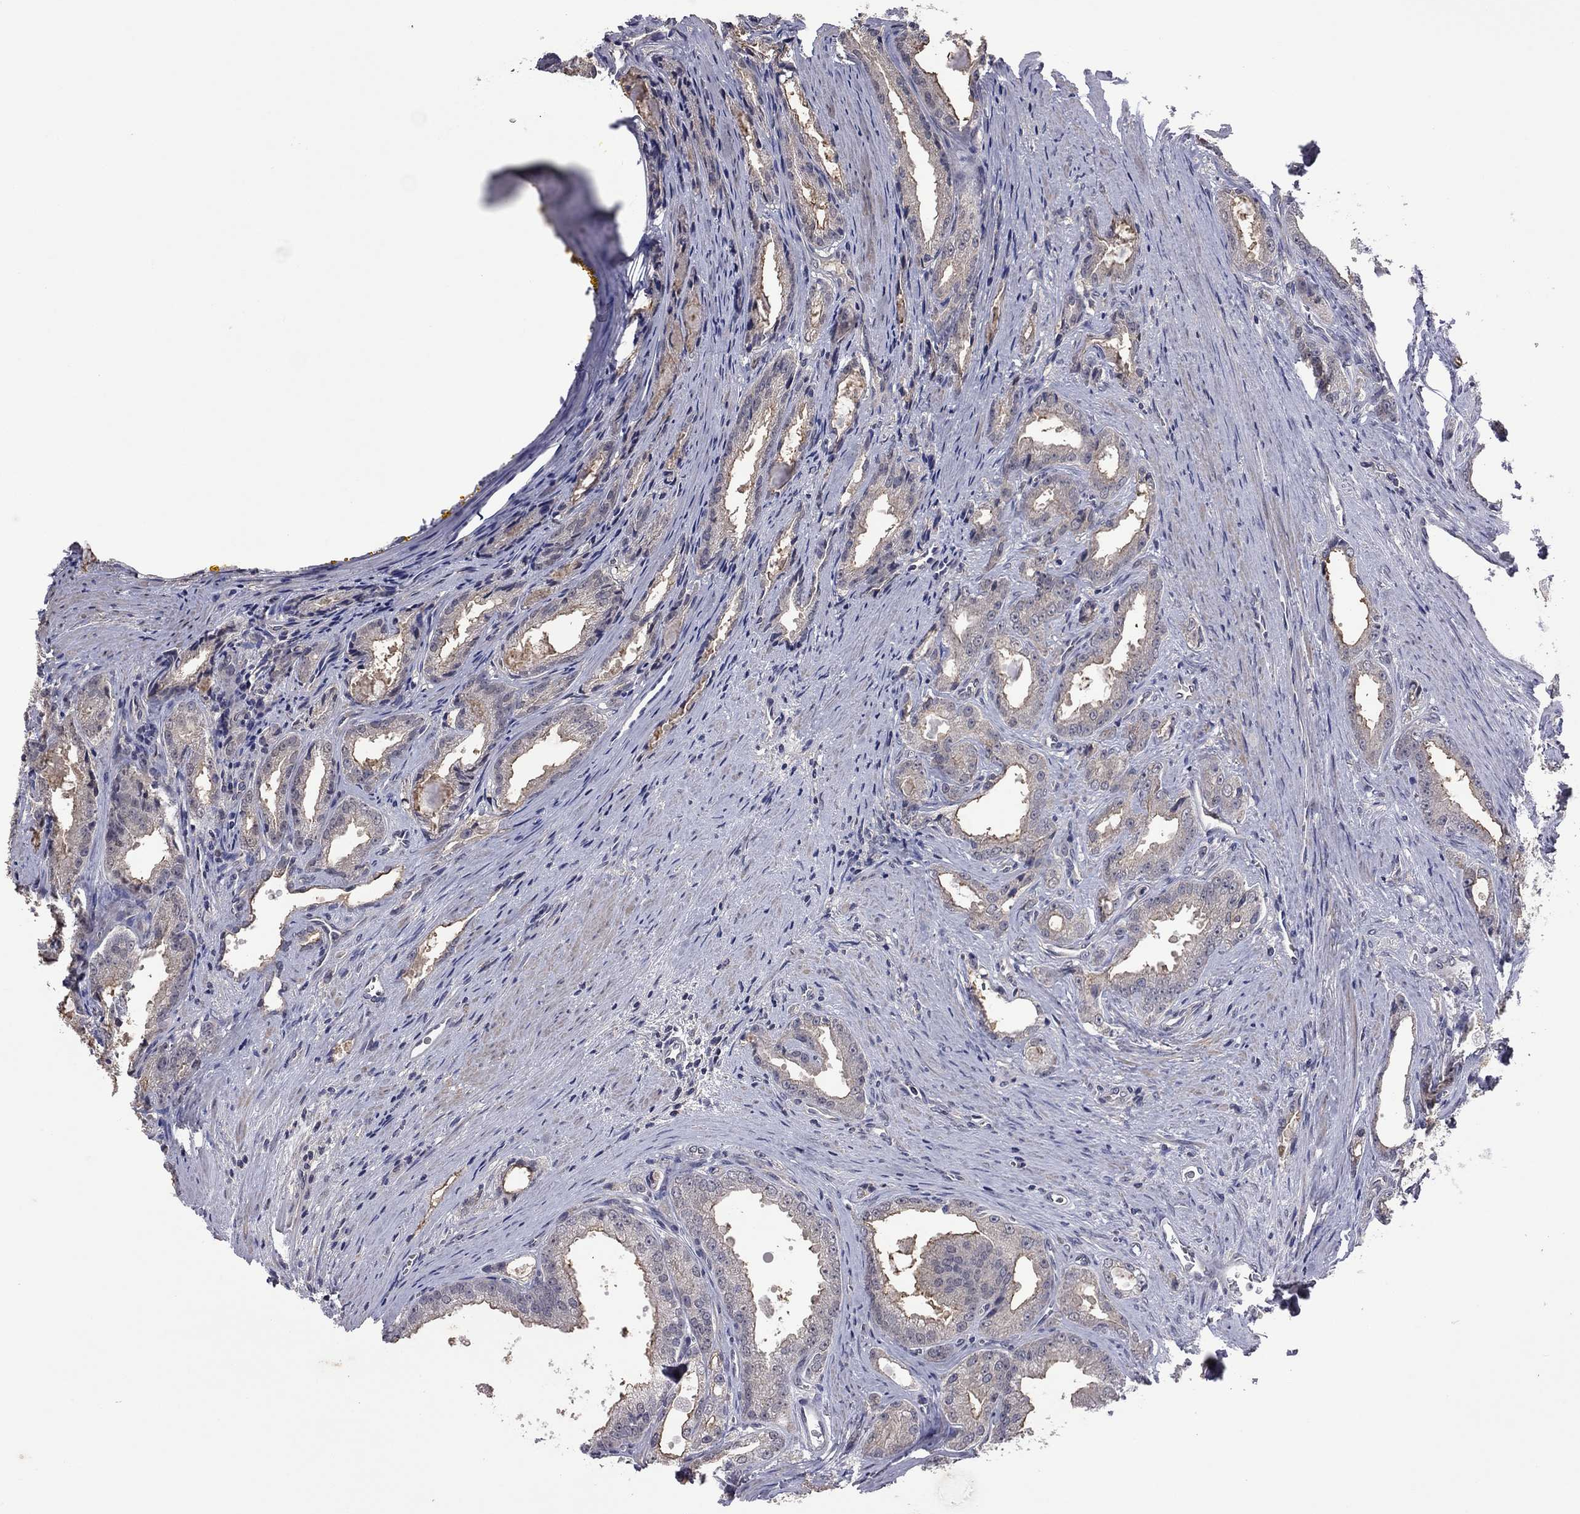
{"staining": {"intensity": "weak", "quantity": "25%-75%", "location": "cytoplasmic/membranous"}, "tissue": "prostate cancer", "cell_type": "Tumor cells", "image_type": "cancer", "snomed": [{"axis": "morphology", "description": "Adenocarcinoma, NOS"}, {"axis": "morphology", "description": "Adenocarcinoma, High grade"}, {"axis": "topography", "description": "Prostate"}], "caption": "Weak cytoplasmic/membranous expression for a protein is seen in about 25%-75% of tumor cells of prostate adenocarcinoma using immunohistochemistry.", "gene": "TSNARE1", "patient": {"sex": "male", "age": 70}}